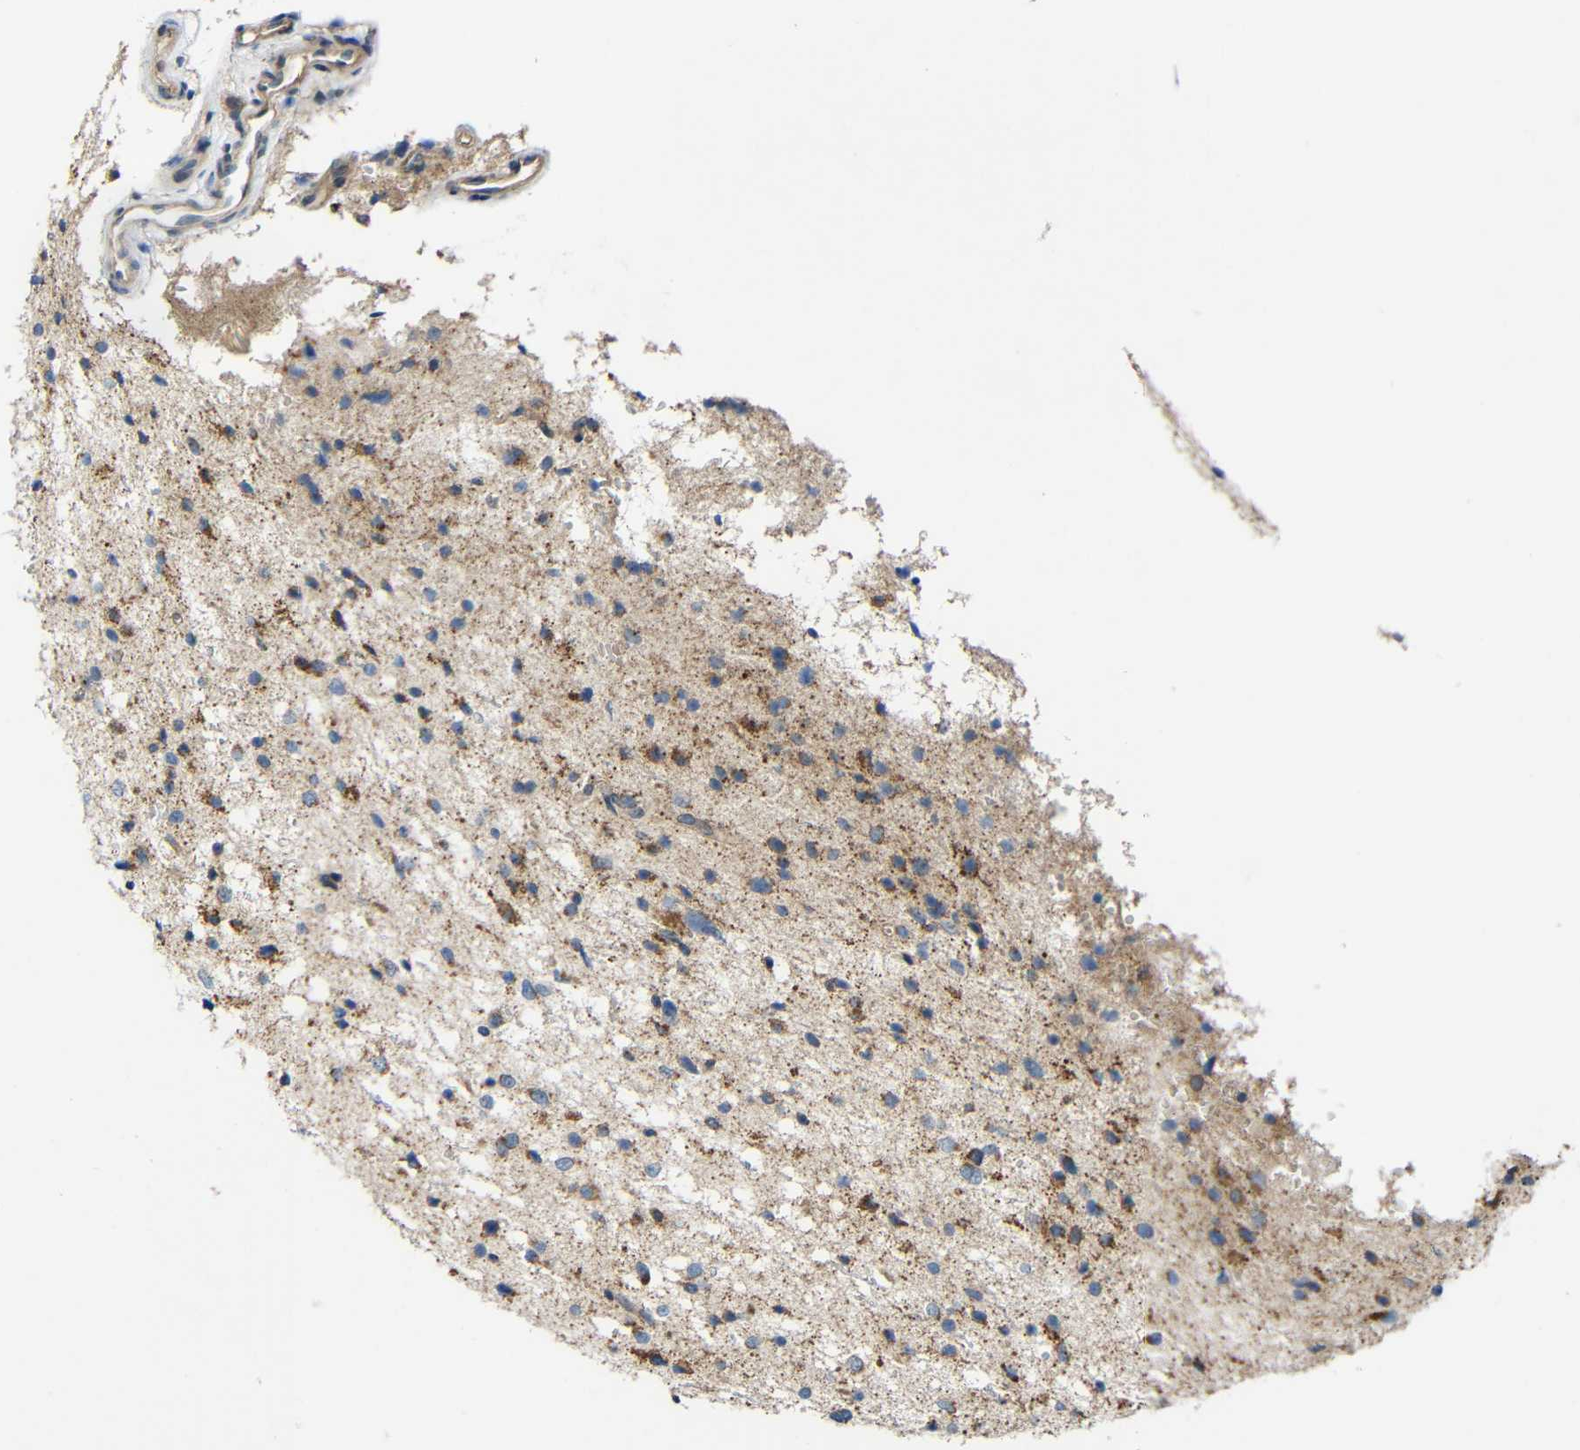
{"staining": {"intensity": "weak", "quantity": "<25%", "location": "cytoplasmic/membranous"}, "tissue": "glioma", "cell_type": "Tumor cells", "image_type": "cancer", "snomed": [{"axis": "morphology", "description": "Glioma, malignant, Low grade"}, {"axis": "topography", "description": "Brain"}], "caption": "Immunohistochemistry of glioma exhibits no expression in tumor cells.", "gene": "TMEM25", "patient": {"sex": "female", "age": 37}}